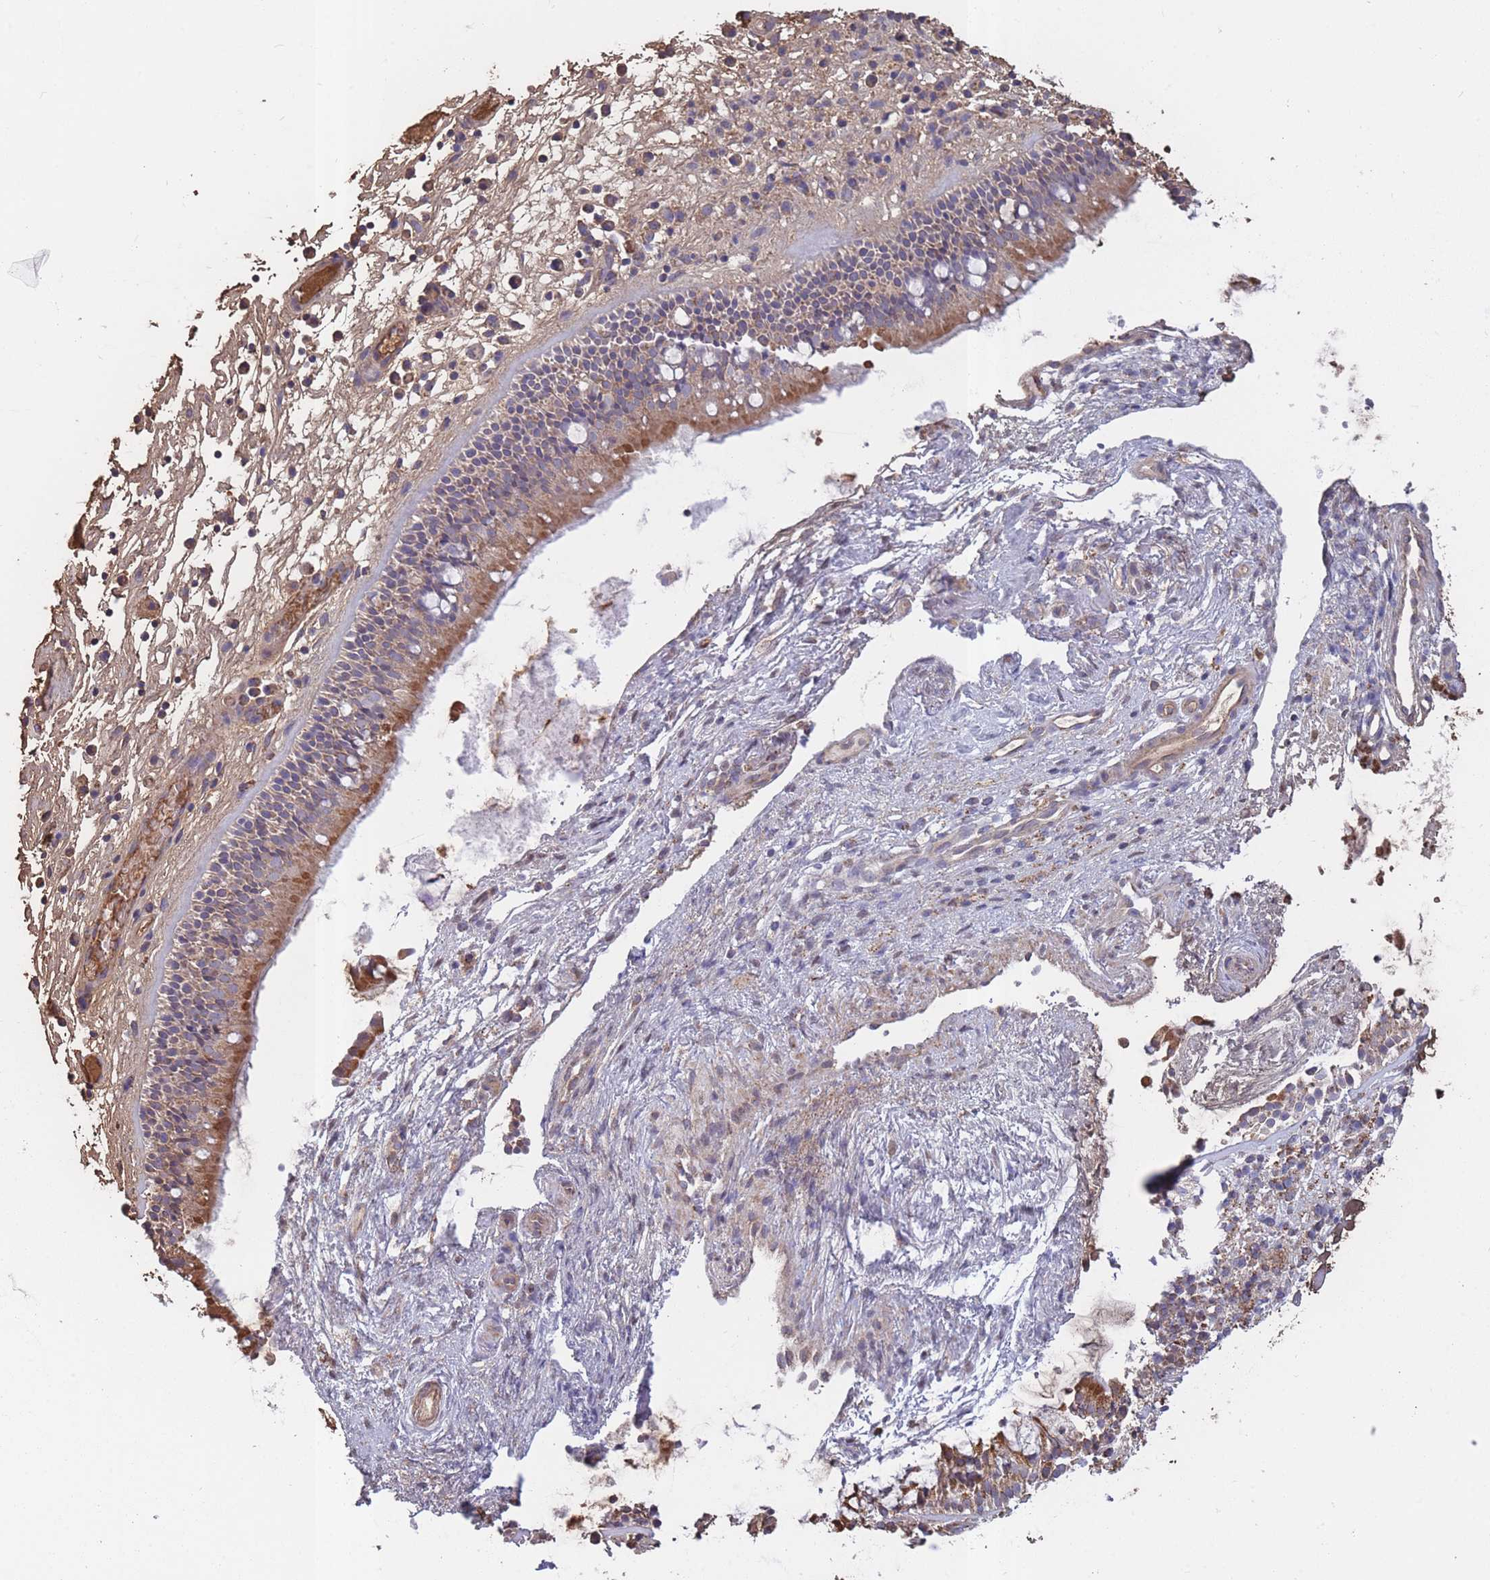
{"staining": {"intensity": "moderate", "quantity": ">75%", "location": "cytoplasmic/membranous"}, "tissue": "nasopharynx", "cell_type": "Respiratory epithelial cells", "image_type": "normal", "snomed": [{"axis": "morphology", "description": "Normal tissue, NOS"}, {"axis": "topography", "description": "Nasopharynx"}], "caption": "Moderate cytoplasmic/membranous expression for a protein is identified in about >75% of respiratory epithelial cells of normal nasopharynx using immunohistochemistry (IHC).", "gene": "KAT2A", "patient": {"sex": "male", "age": 63}}